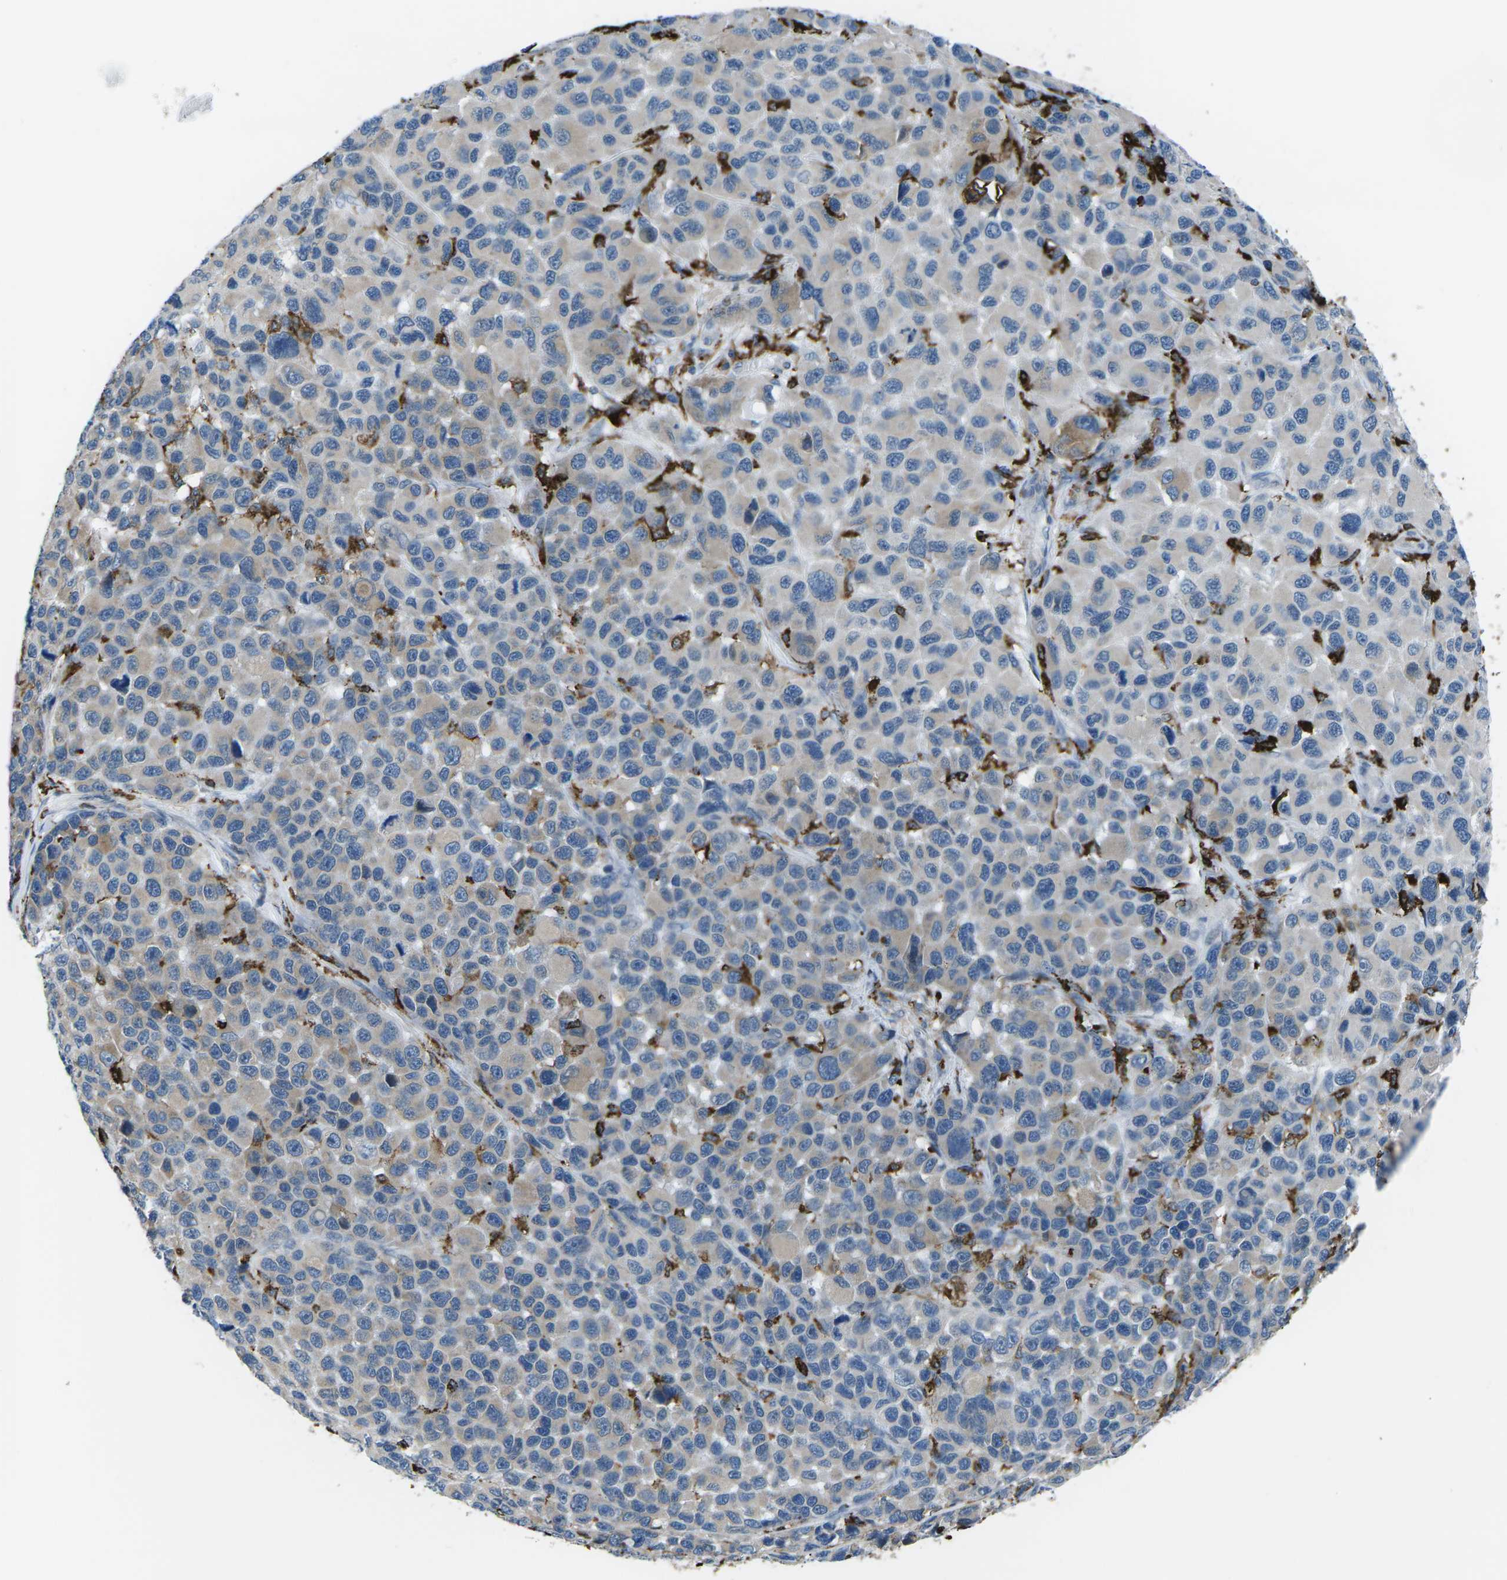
{"staining": {"intensity": "weak", "quantity": "25%-75%", "location": "cytoplasmic/membranous"}, "tissue": "melanoma", "cell_type": "Tumor cells", "image_type": "cancer", "snomed": [{"axis": "morphology", "description": "Malignant melanoma, NOS"}, {"axis": "topography", "description": "Skin"}], "caption": "A micrograph showing weak cytoplasmic/membranous staining in approximately 25%-75% of tumor cells in melanoma, as visualized by brown immunohistochemical staining.", "gene": "PTPN1", "patient": {"sex": "male", "age": 53}}